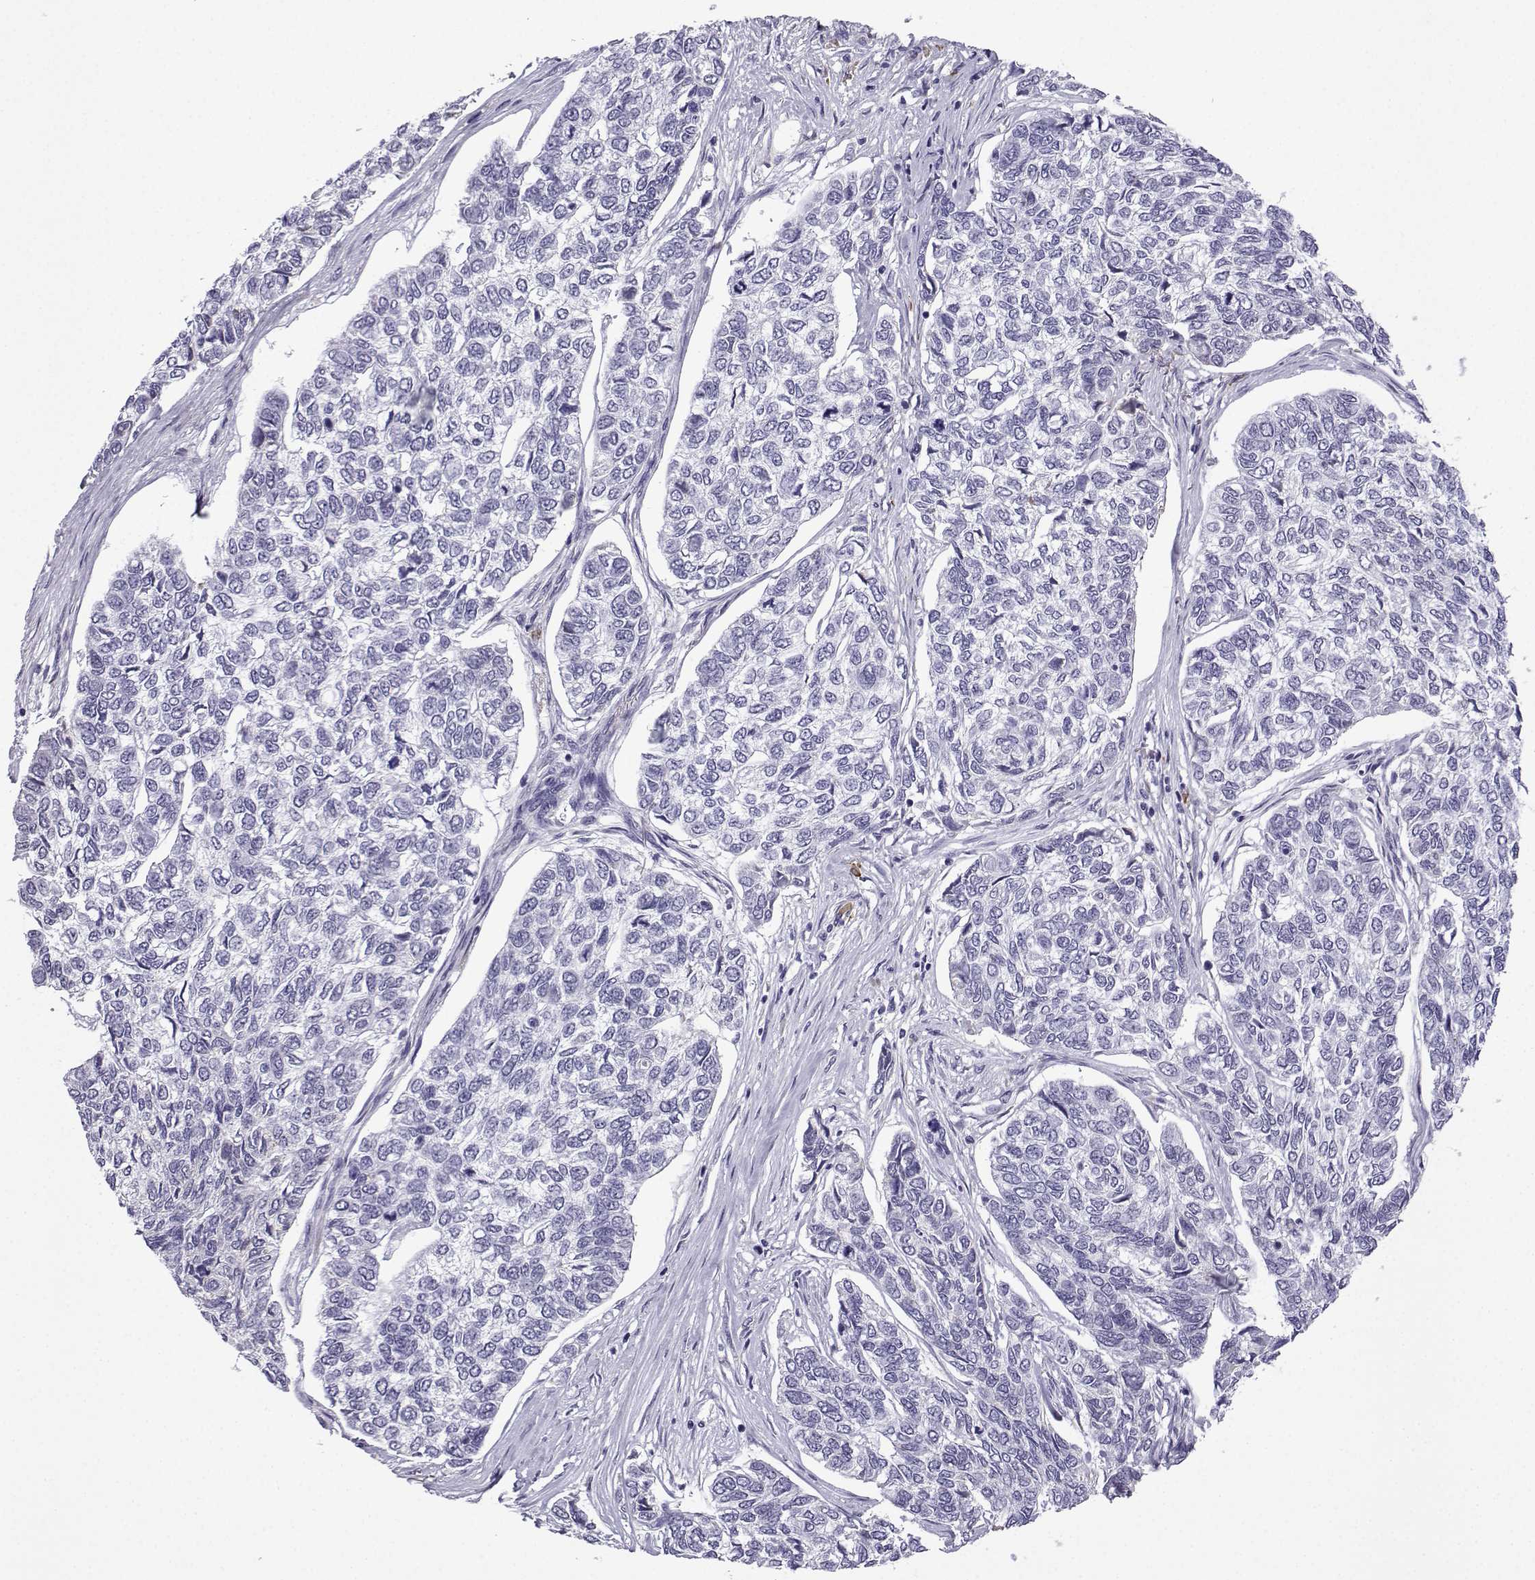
{"staining": {"intensity": "negative", "quantity": "none", "location": "none"}, "tissue": "skin cancer", "cell_type": "Tumor cells", "image_type": "cancer", "snomed": [{"axis": "morphology", "description": "Basal cell carcinoma"}, {"axis": "topography", "description": "Skin"}], "caption": "There is no significant expression in tumor cells of skin basal cell carcinoma.", "gene": "MRGBP", "patient": {"sex": "female", "age": 65}}